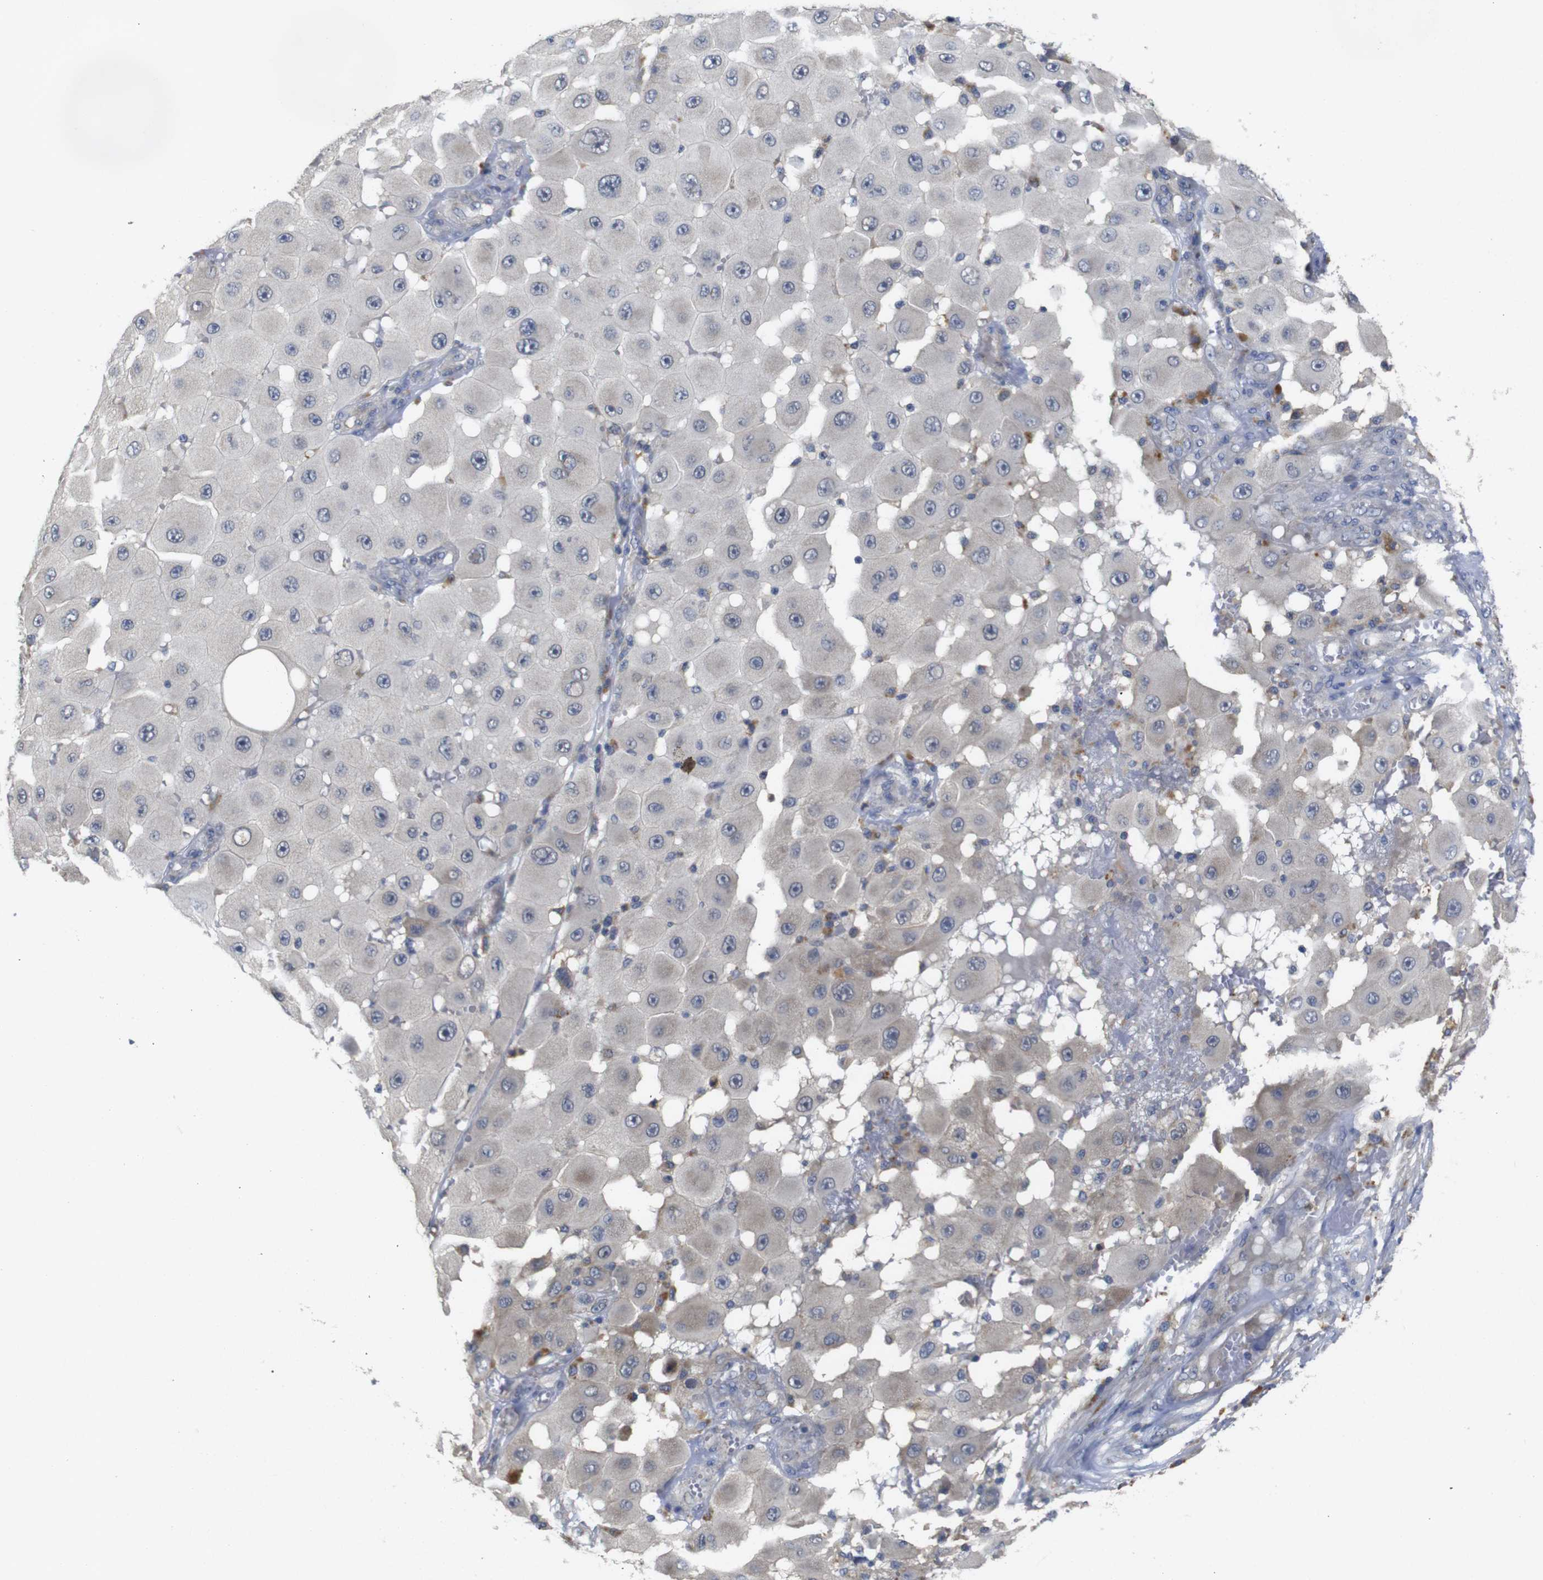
{"staining": {"intensity": "negative", "quantity": "none", "location": "none"}, "tissue": "melanoma", "cell_type": "Tumor cells", "image_type": "cancer", "snomed": [{"axis": "morphology", "description": "Malignant melanoma, NOS"}, {"axis": "topography", "description": "Skin"}], "caption": "Photomicrograph shows no protein expression in tumor cells of melanoma tissue. (Immunohistochemistry, brightfield microscopy, high magnification).", "gene": "FNTA", "patient": {"sex": "female", "age": 81}}